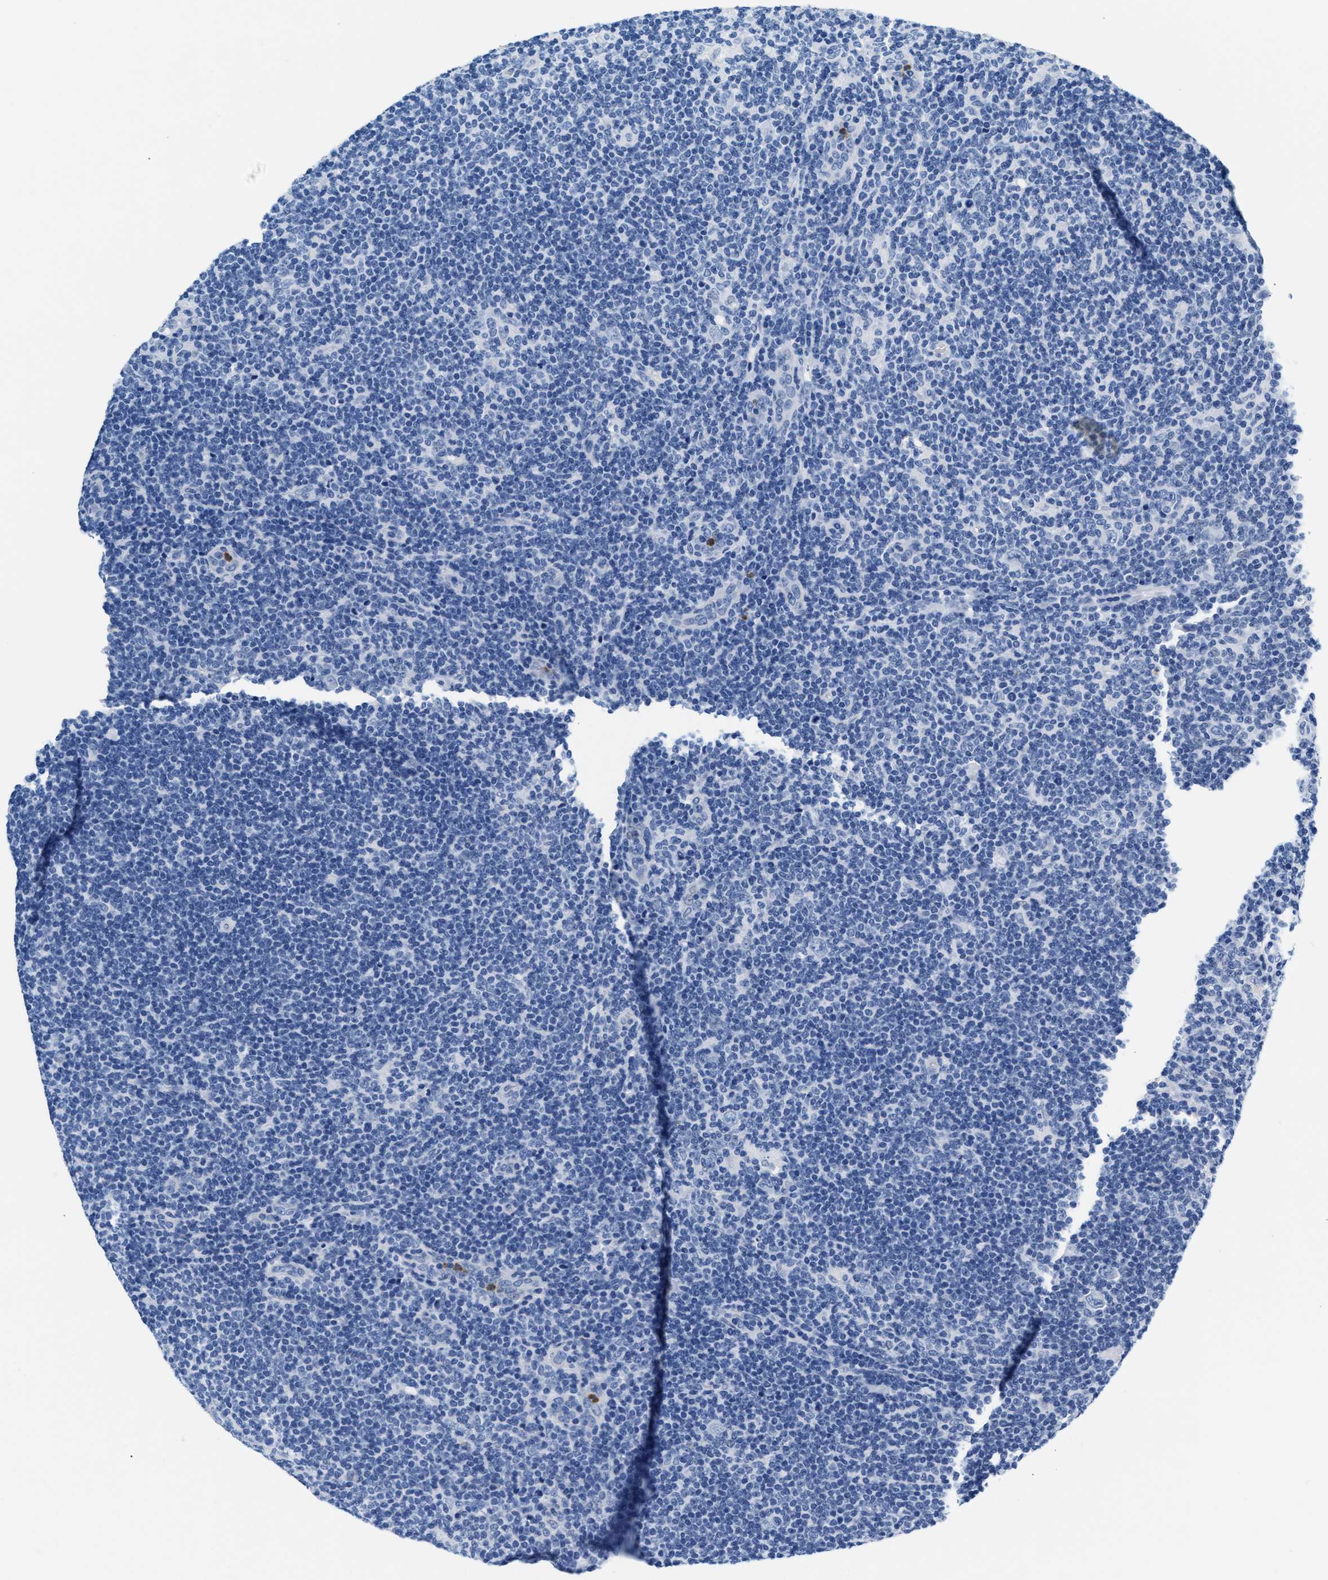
{"staining": {"intensity": "negative", "quantity": "none", "location": "none"}, "tissue": "lymphoma", "cell_type": "Tumor cells", "image_type": "cancer", "snomed": [{"axis": "morphology", "description": "Hodgkin's disease, NOS"}, {"axis": "topography", "description": "Lymph node"}], "caption": "Tumor cells show no significant staining in Hodgkin's disease.", "gene": "MMP8", "patient": {"sex": "female", "age": 57}}